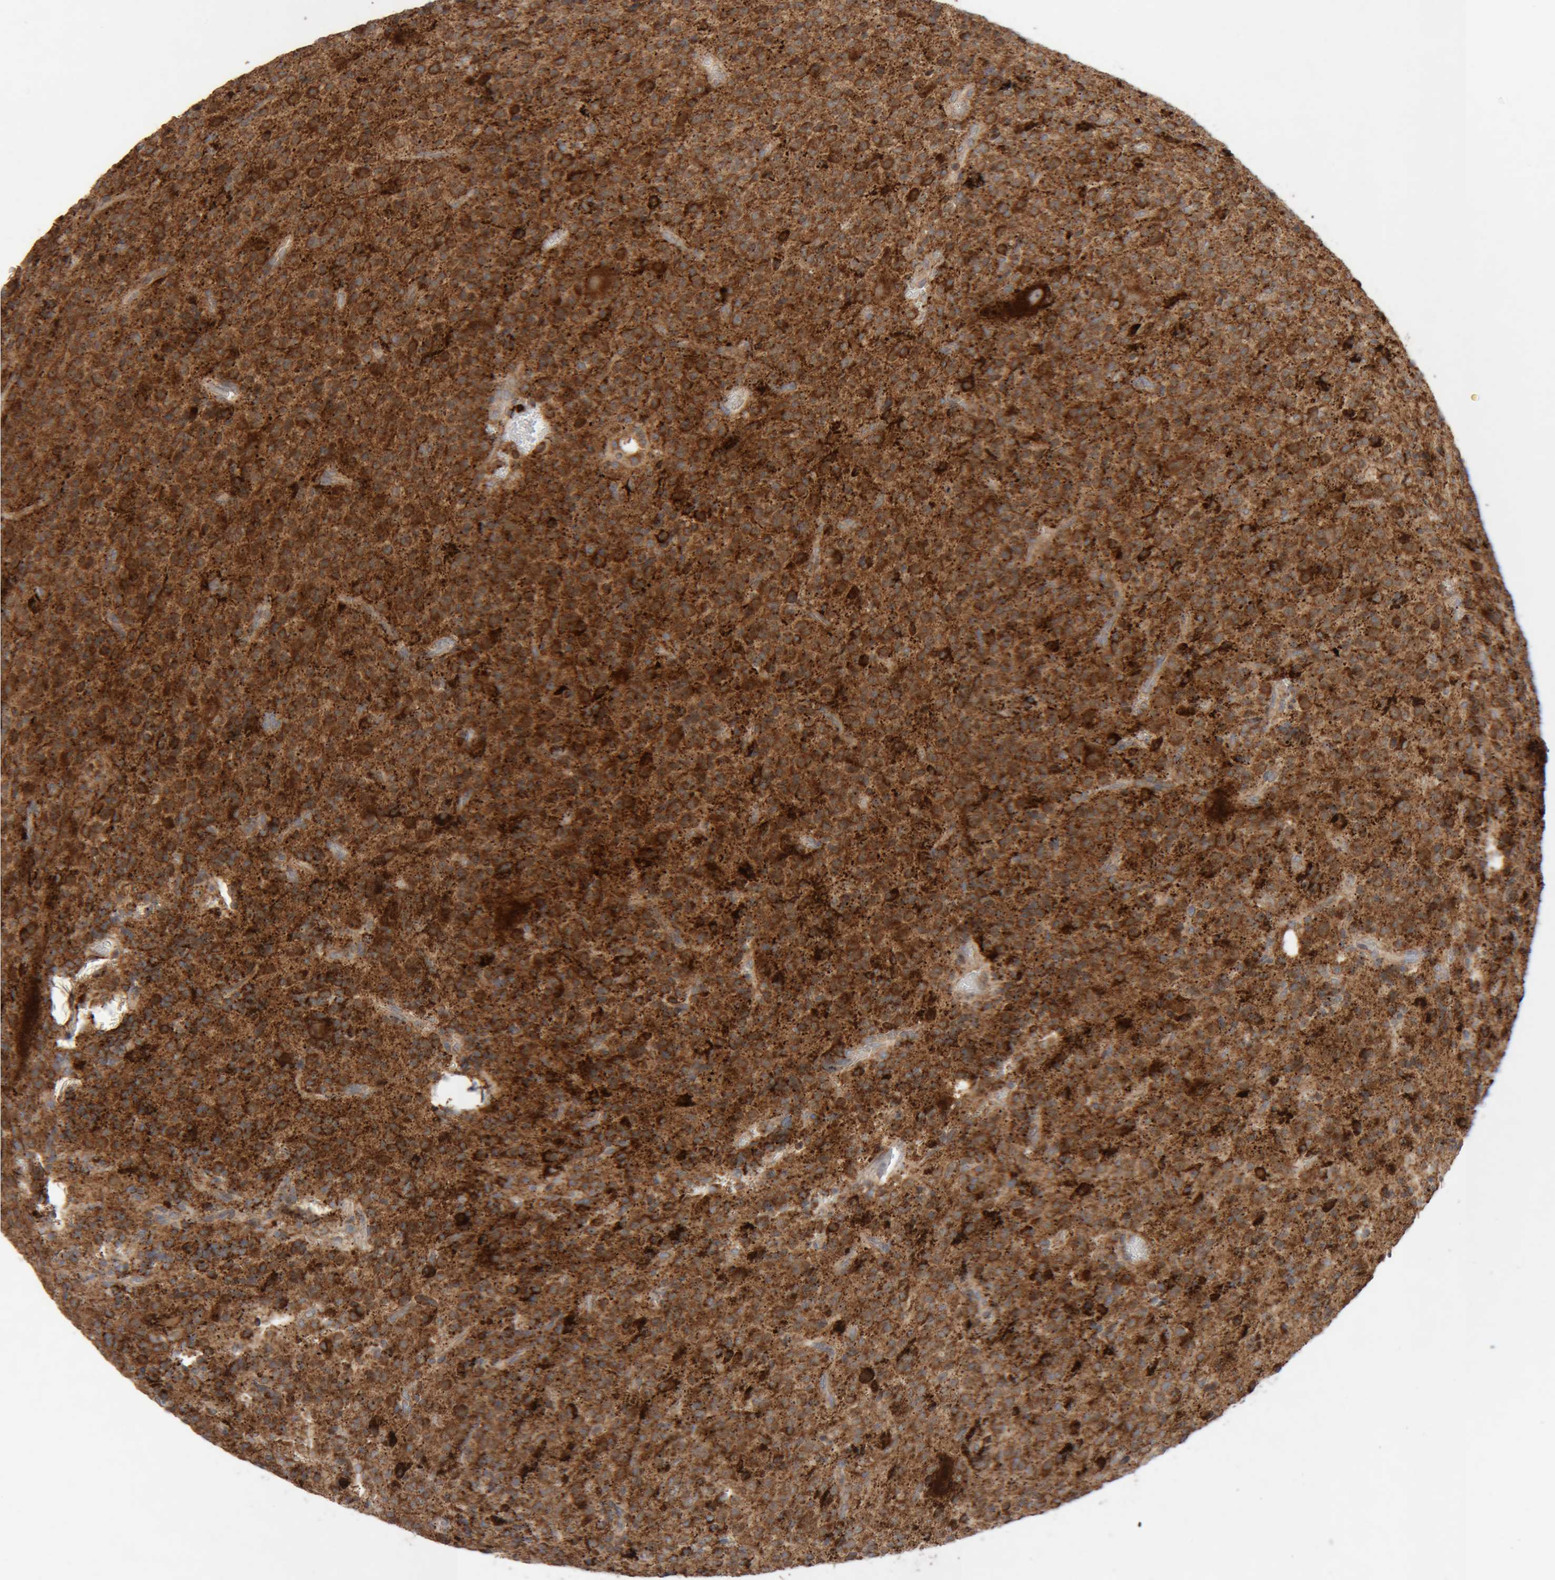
{"staining": {"intensity": "strong", "quantity": ">75%", "location": "cytoplasmic/membranous"}, "tissue": "glioma", "cell_type": "Tumor cells", "image_type": "cancer", "snomed": [{"axis": "morphology", "description": "Glioma, malignant, High grade"}, {"axis": "topography", "description": "Brain"}], "caption": "This histopathology image displays glioma stained with immunohistochemistry (IHC) to label a protein in brown. The cytoplasmic/membranous of tumor cells show strong positivity for the protein. Nuclei are counter-stained blue.", "gene": "KIF21B", "patient": {"sex": "male", "age": 34}}